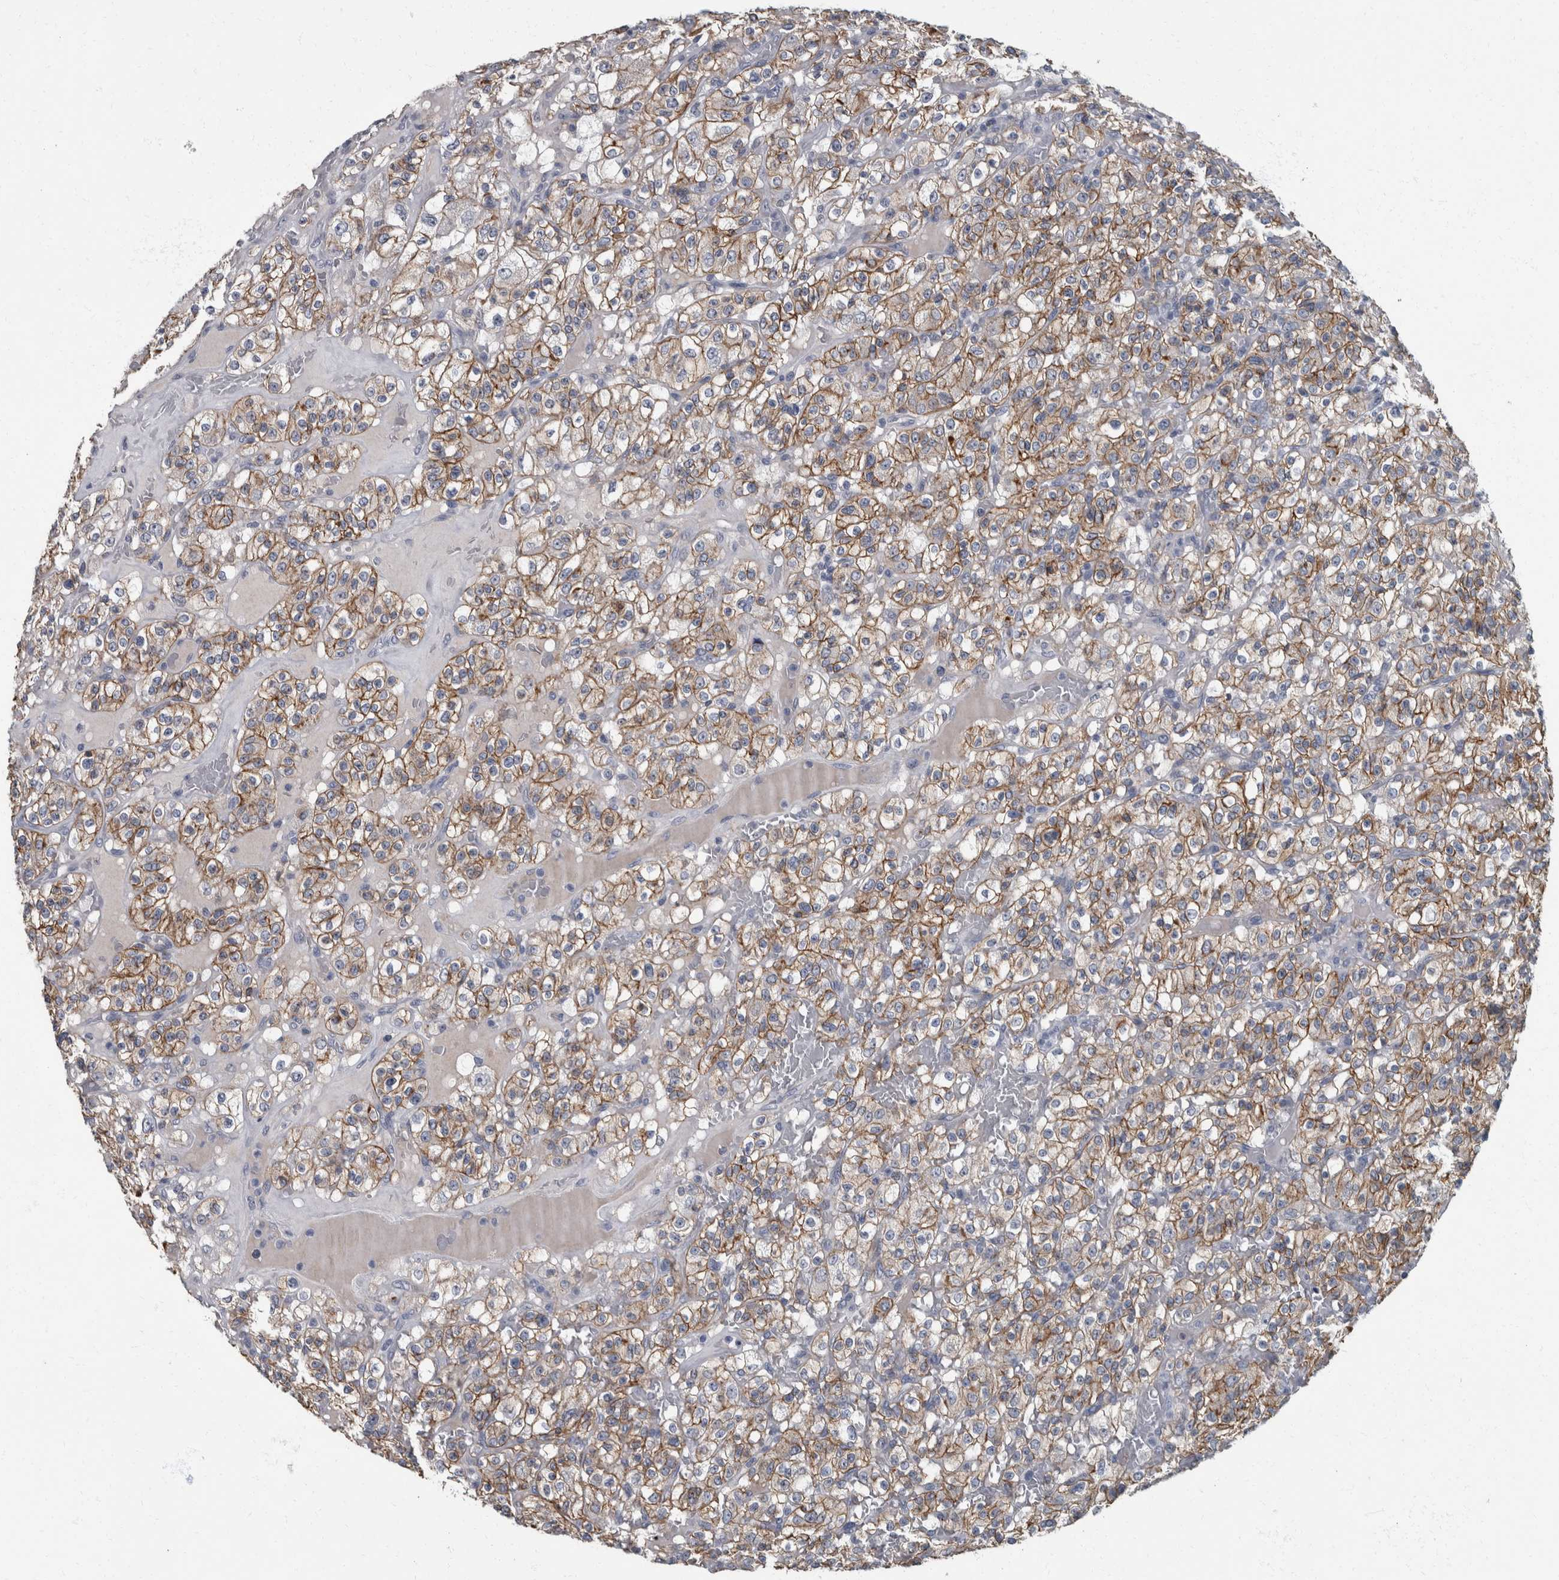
{"staining": {"intensity": "moderate", "quantity": ">75%", "location": "cytoplasmic/membranous"}, "tissue": "renal cancer", "cell_type": "Tumor cells", "image_type": "cancer", "snomed": [{"axis": "morphology", "description": "Normal tissue, NOS"}, {"axis": "morphology", "description": "Adenocarcinoma, NOS"}, {"axis": "topography", "description": "Kidney"}], "caption": "A brown stain labels moderate cytoplasmic/membranous expression of a protein in human adenocarcinoma (renal) tumor cells.", "gene": "DSG2", "patient": {"sex": "female", "age": 72}}